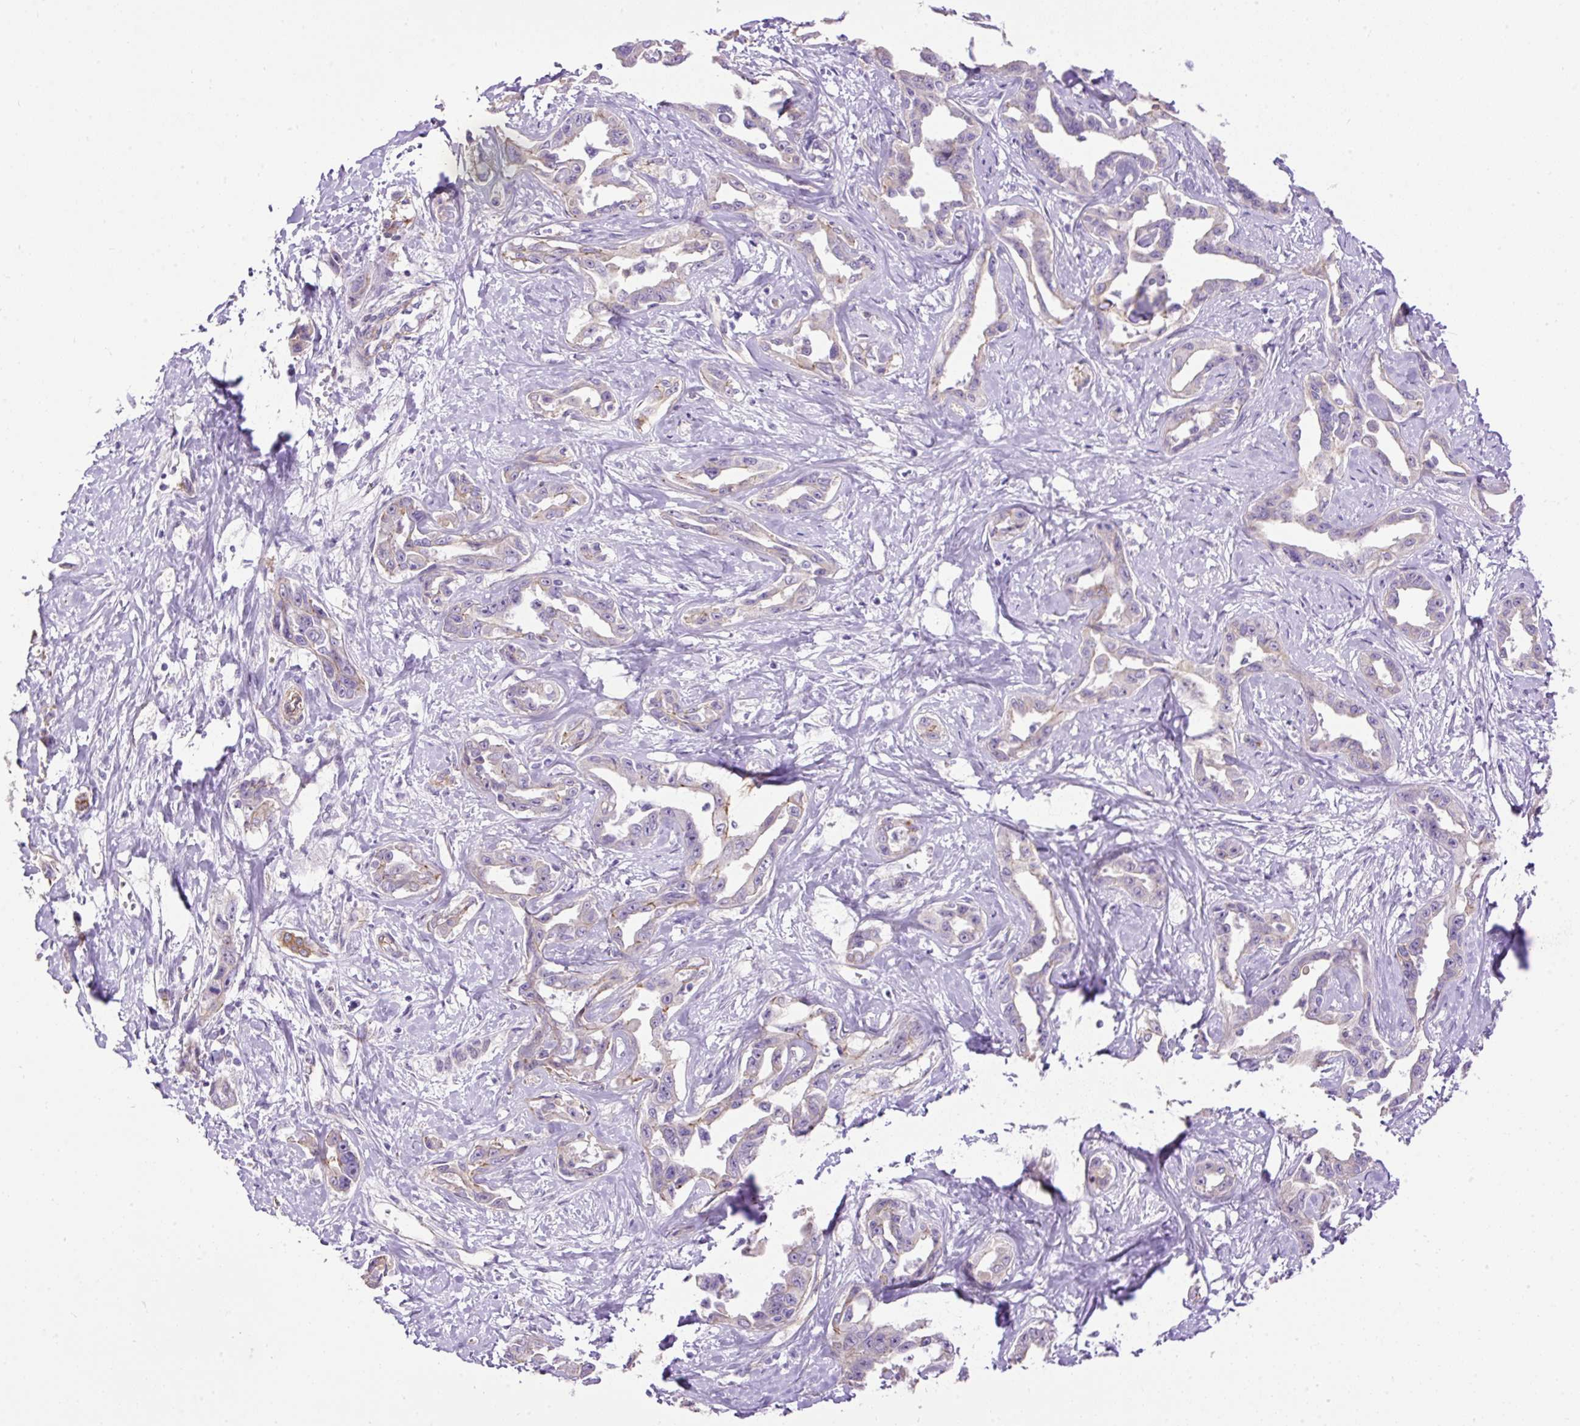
{"staining": {"intensity": "weak", "quantity": "<25%", "location": "cytoplasmic/membranous"}, "tissue": "liver cancer", "cell_type": "Tumor cells", "image_type": "cancer", "snomed": [{"axis": "morphology", "description": "Cholangiocarcinoma"}, {"axis": "topography", "description": "Liver"}], "caption": "DAB immunohistochemical staining of liver cancer (cholangiocarcinoma) exhibits no significant expression in tumor cells.", "gene": "MAGEB16", "patient": {"sex": "male", "age": 59}}